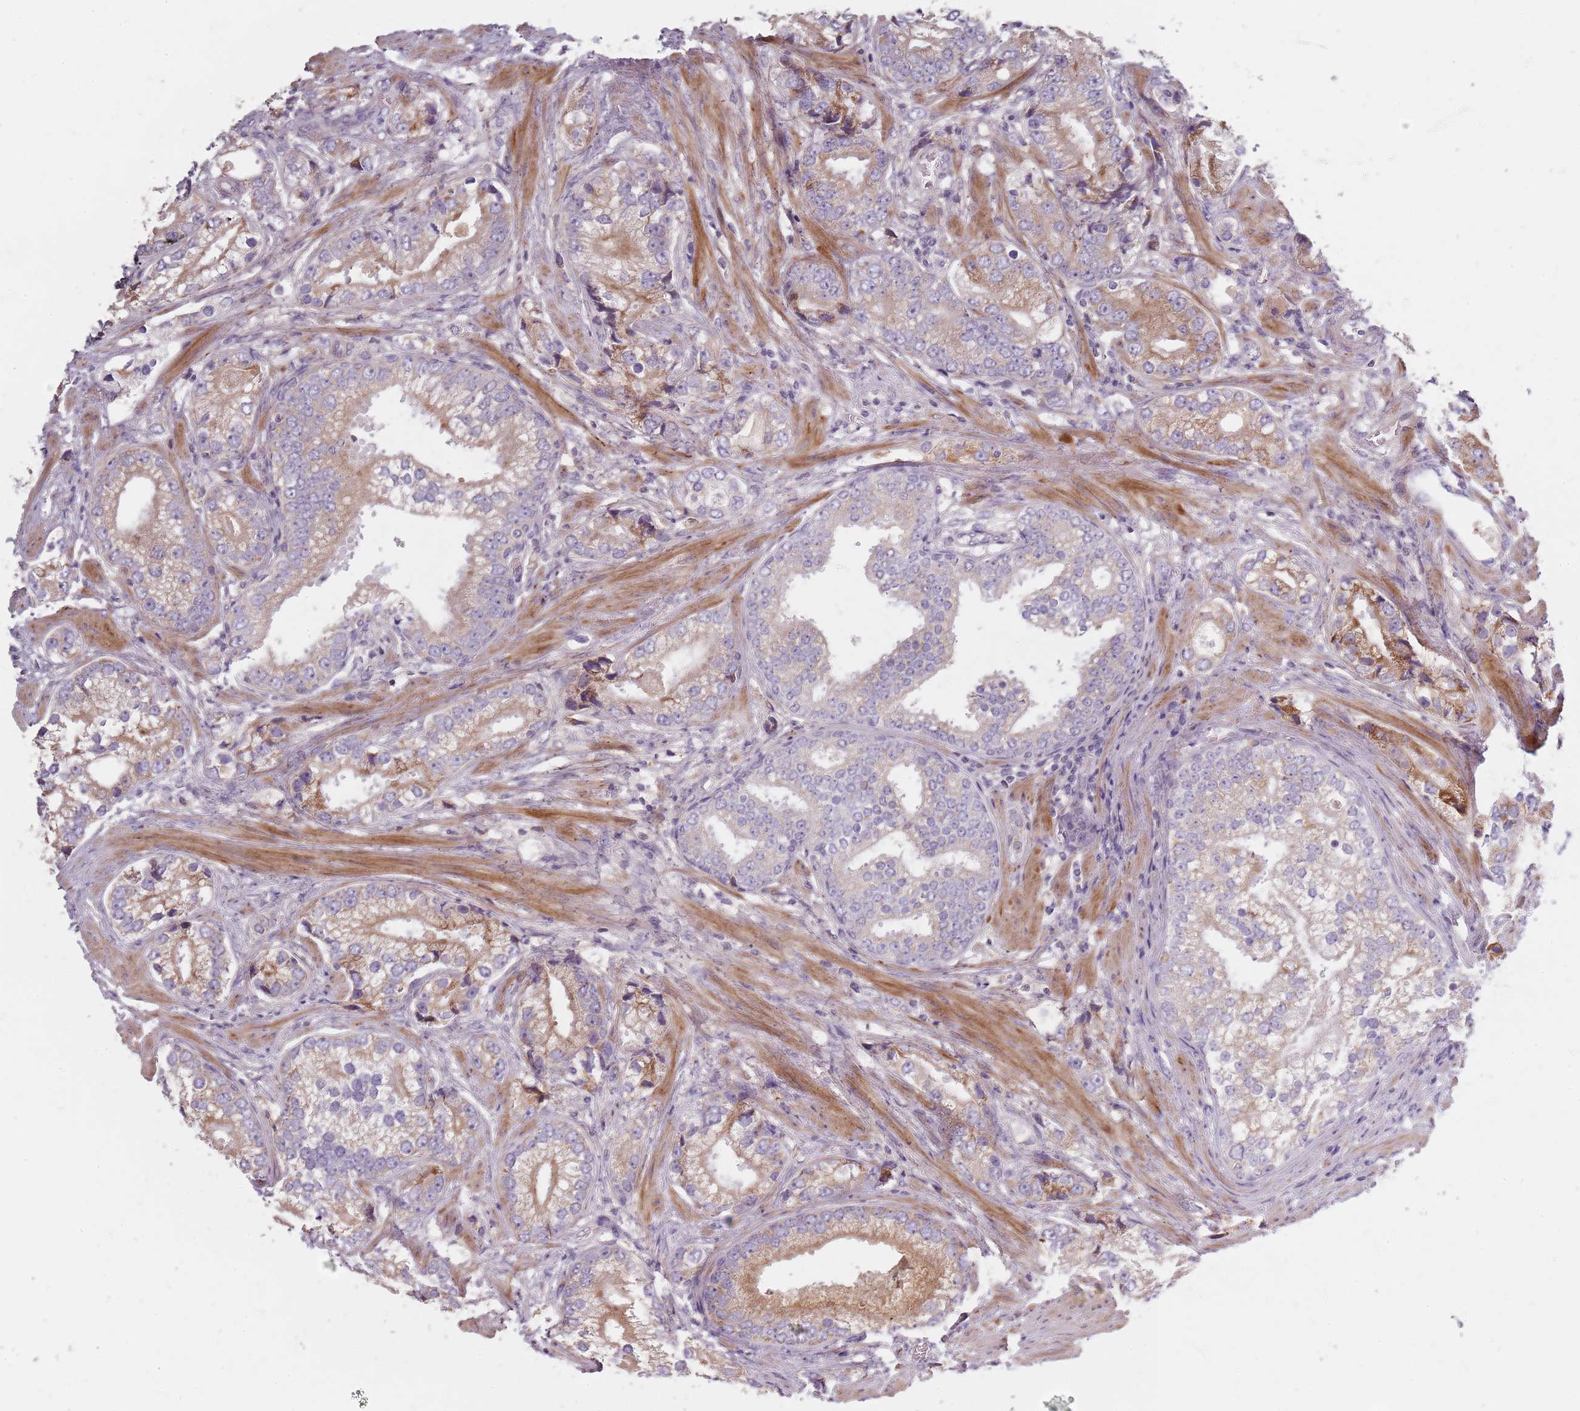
{"staining": {"intensity": "moderate", "quantity": "25%-75%", "location": "cytoplasmic/membranous"}, "tissue": "prostate cancer", "cell_type": "Tumor cells", "image_type": "cancer", "snomed": [{"axis": "morphology", "description": "Adenocarcinoma, High grade"}, {"axis": "topography", "description": "Prostate"}], "caption": "Approximately 25%-75% of tumor cells in human adenocarcinoma (high-grade) (prostate) exhibit moderate cytoplasmic/membranous protein staining as visualized by brown immunohistochemical staining.", "gene": "SYNGR3", "patient": {"sex": "male", "age": 75}}